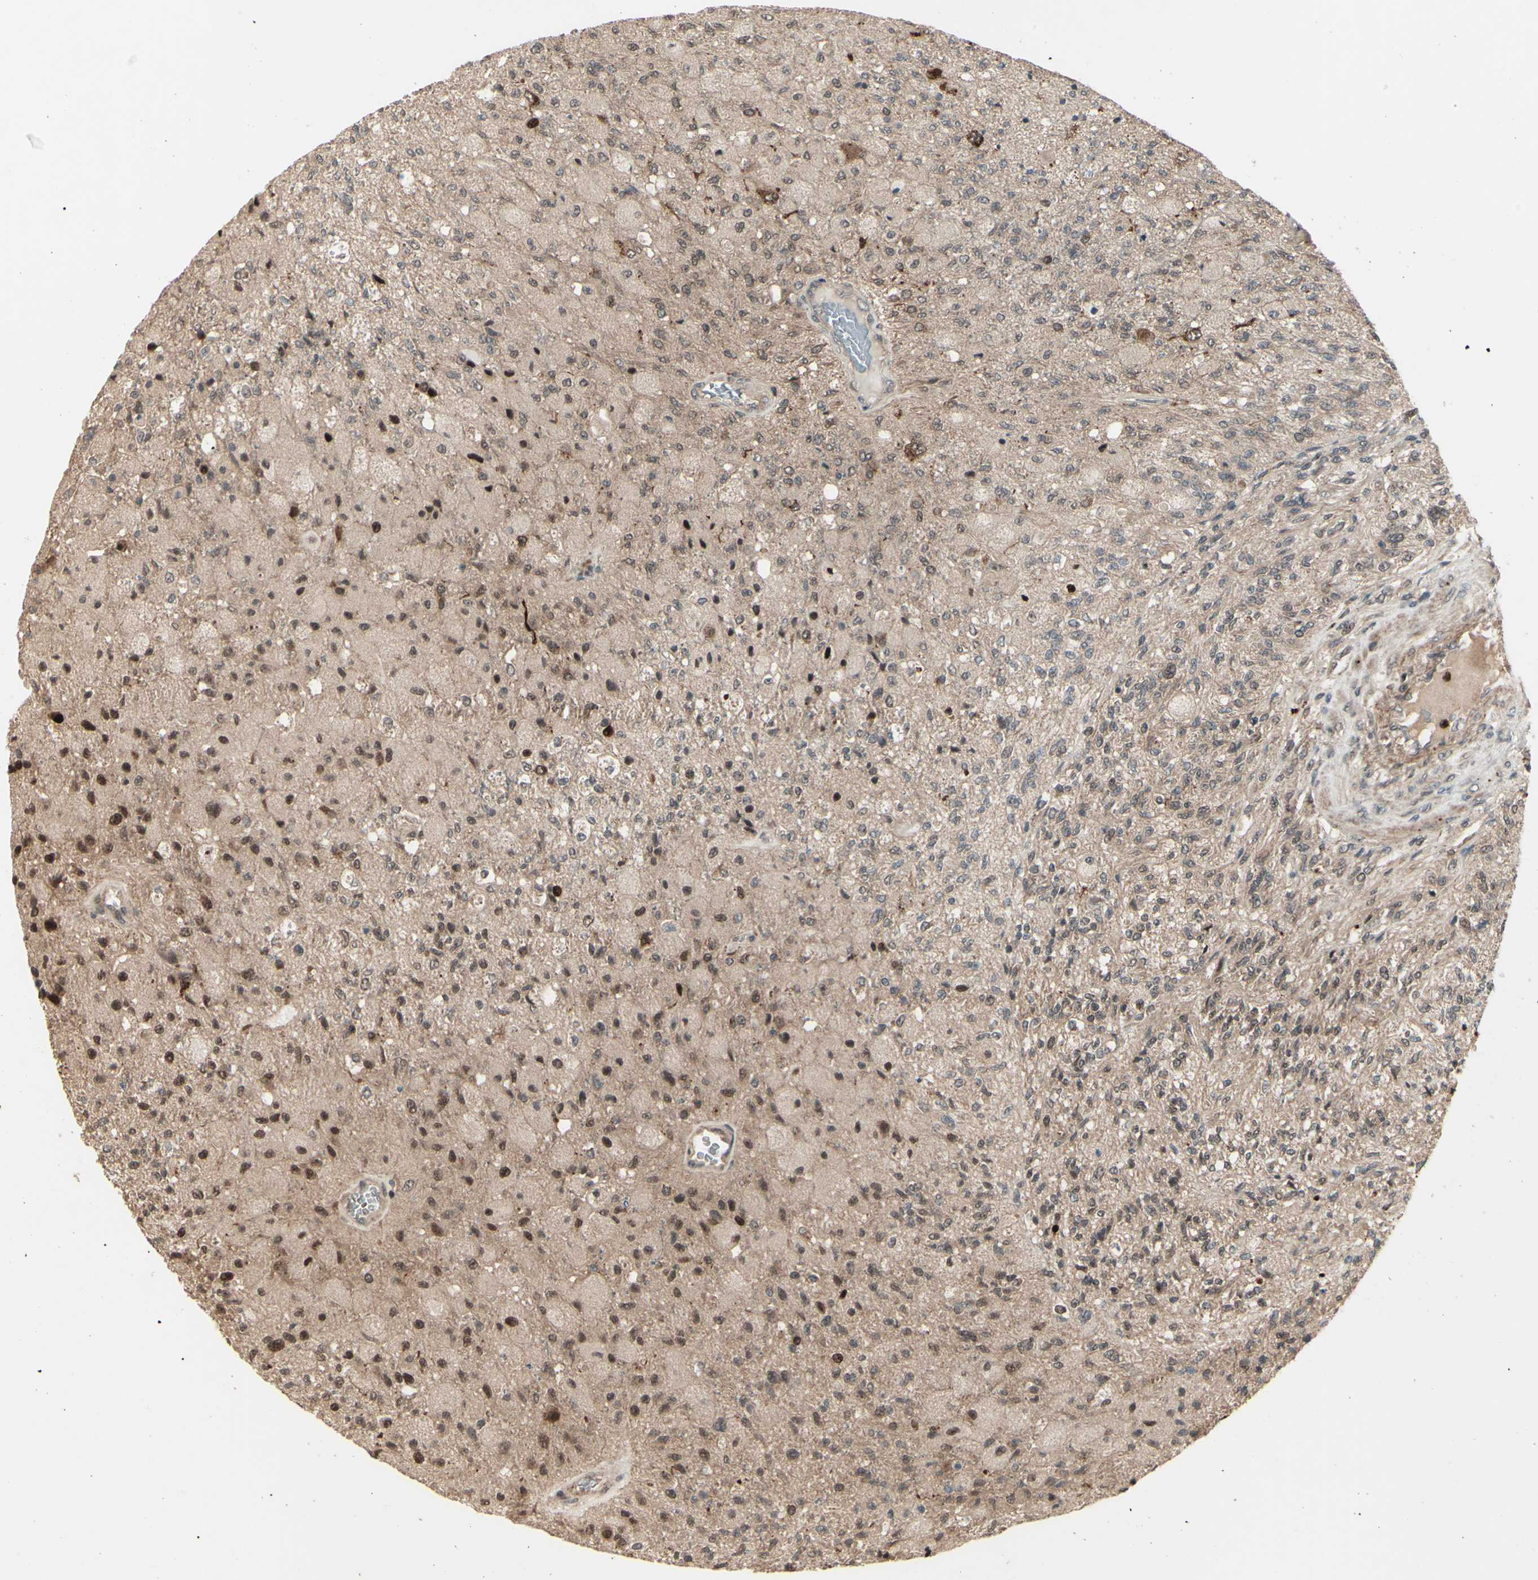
{"staining": {"intensity": "moderate", "quantity": "25%-75%", "location": "cytoplasmic/membranous,nuclear"}, "tissue": "glioma", "cell_type": "Tumor cells", "image_type": "cancer", "snomed": [{"axis": "morphology", "description": "Normal tissue, NOS"}, {"axis": "morphology", "description": "Glioma, malignant, High grade"}, {"axis": "topography", "description": "Cerebral cortex"}], "caption": "High-grade glioma (malignant) stained with a brown dye reveals moderate cytoplasmic/membranous and nuclear positive positivity in about 25%-75% of tumor cells.", "gene": "MLF2", "patient": {"sex": "male", "age": 77}}